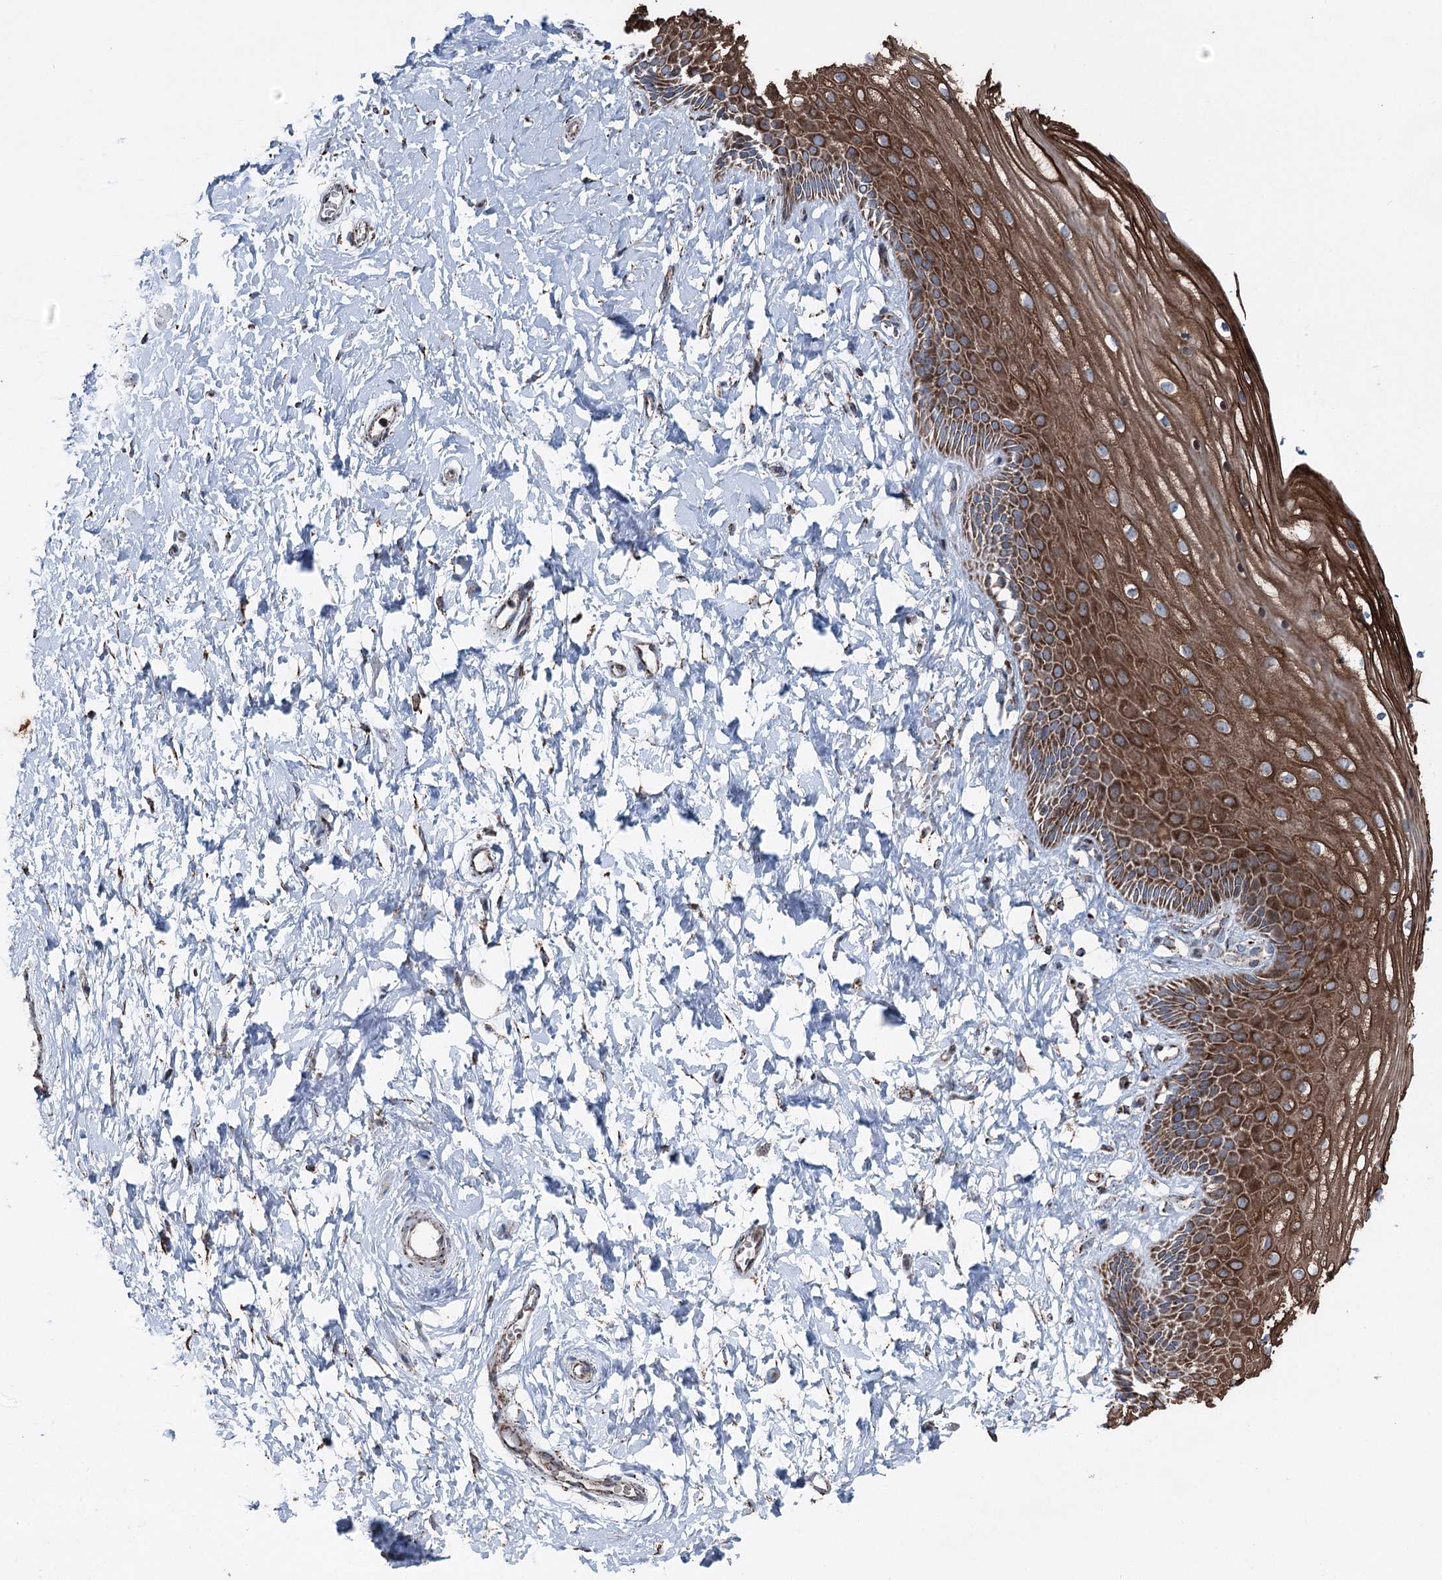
{"staining": {"intensity": "strong", "quantity": ">75%", "location": "cytoplasmic/membranous"}, "tissue": "vagina", "cell_type": "Squamous epithelial cells", "image_type": "normal", "snomed": [{"axis": "morphology", "description": "Normal tissue, NOS"}, {"axis": "topography", "description": "Vagina"}, {"axis": "topography", "description": "Cervix"}], "caption": "Strong cytoplasmic/membranous positivity for a protein is identified in about >75% of squamous epithelial cells of benign vagina using immunohistochemistry.", "gene": "UCN3", "patient": {"sex": "female", "age": 40}}